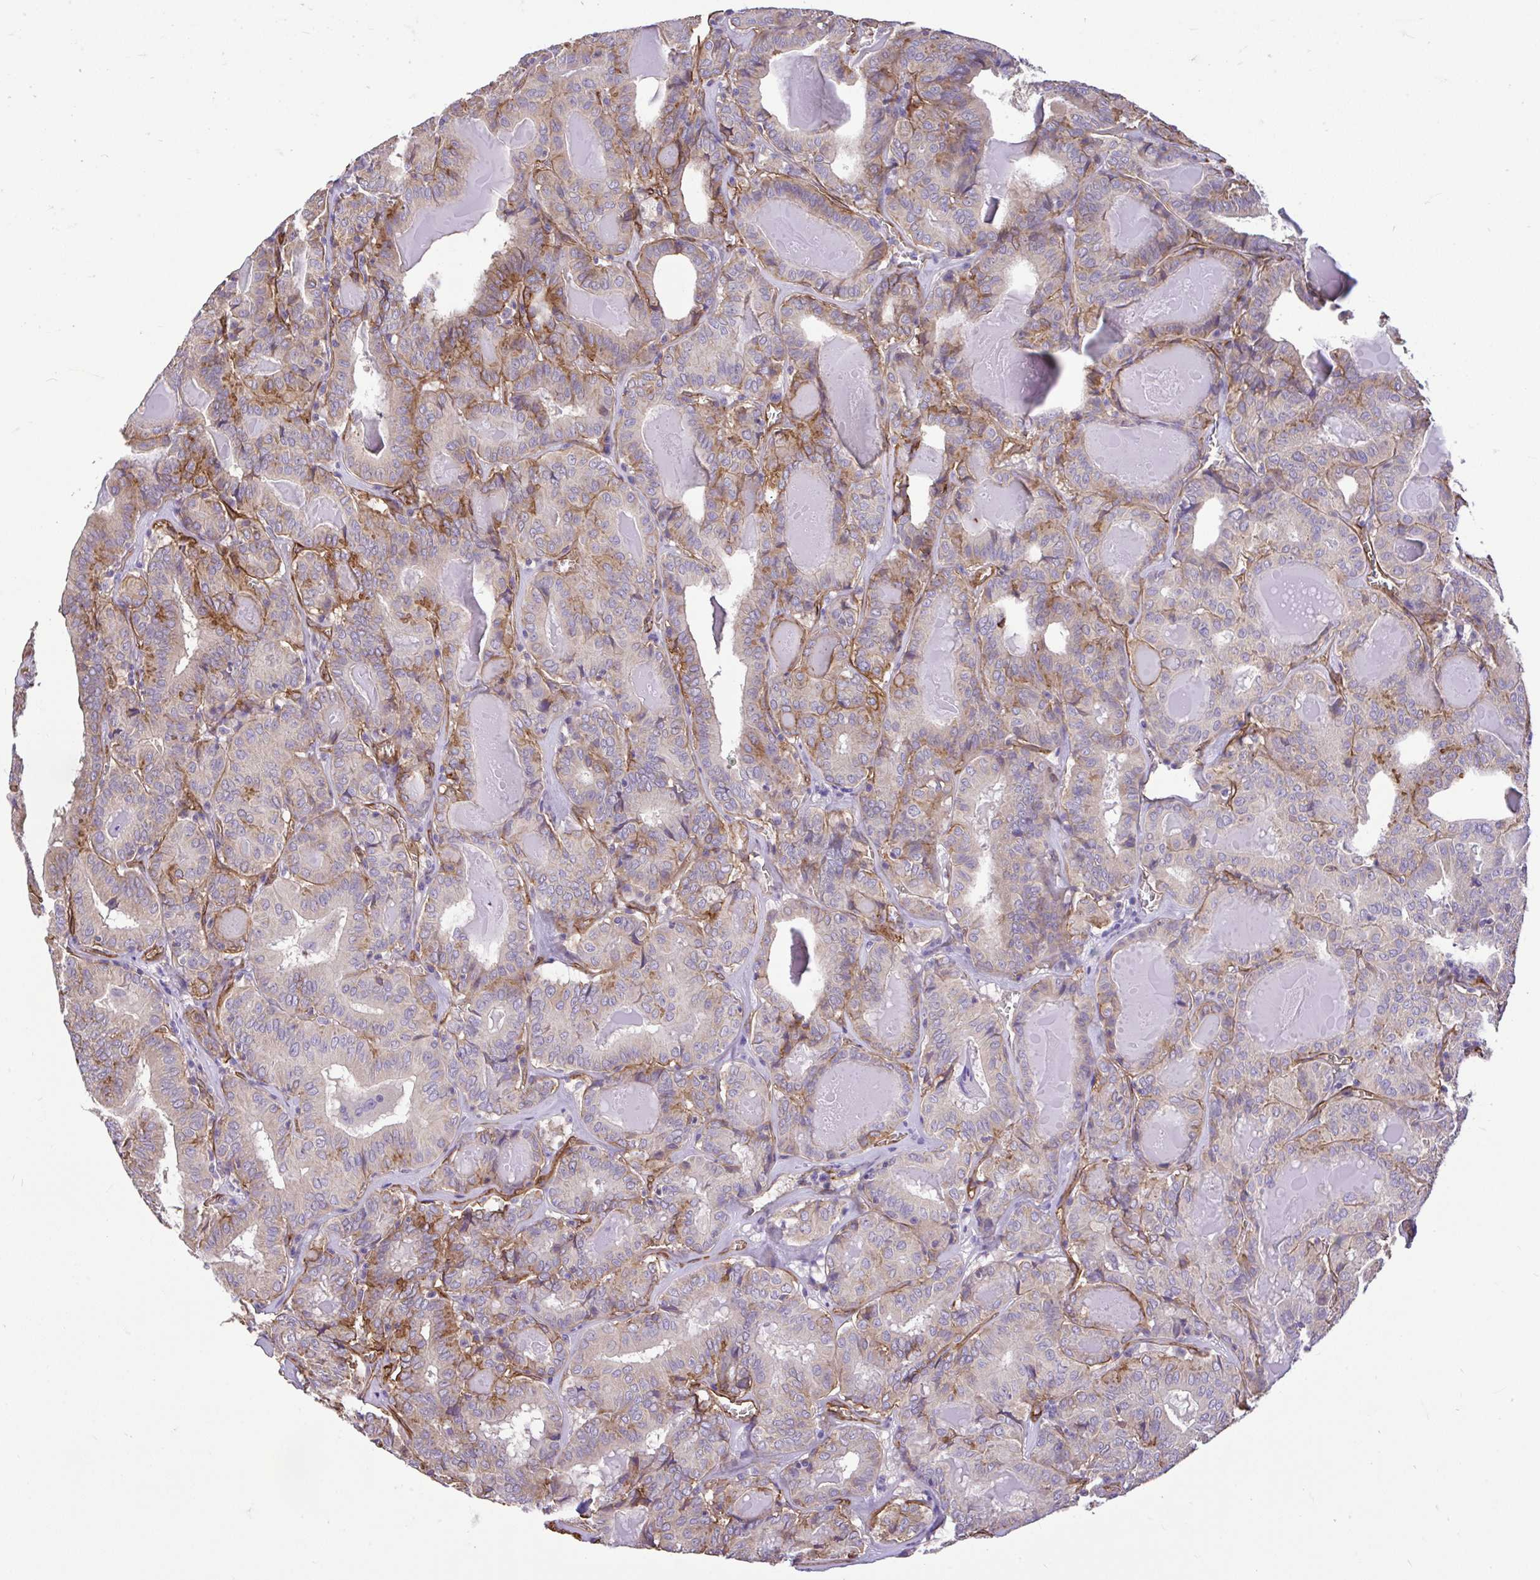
{"staining": {"intensity": "moderate", "quantity": "25%-75%", "location": "cytoplasmic/membranous"}, "tissue": "thyroid cancer", "cell_type": "Tumor cells", "image_type": "cancer", "snomed": [{"axis": "morphology", "description": "Papillary adenocarcinoma, NOS"}, {"axis": "topography", "description": "Thyroid gland"}], "caption": "This image reveals immunohistochemistry (IHC) staining of human thyroid cancer, with medium moderate cytoplasmic/membranous positivity in approximately 25%-75% of tumor cells.", "gene": "PTPRK", "patient": {"sex": "female", "age": 72}}